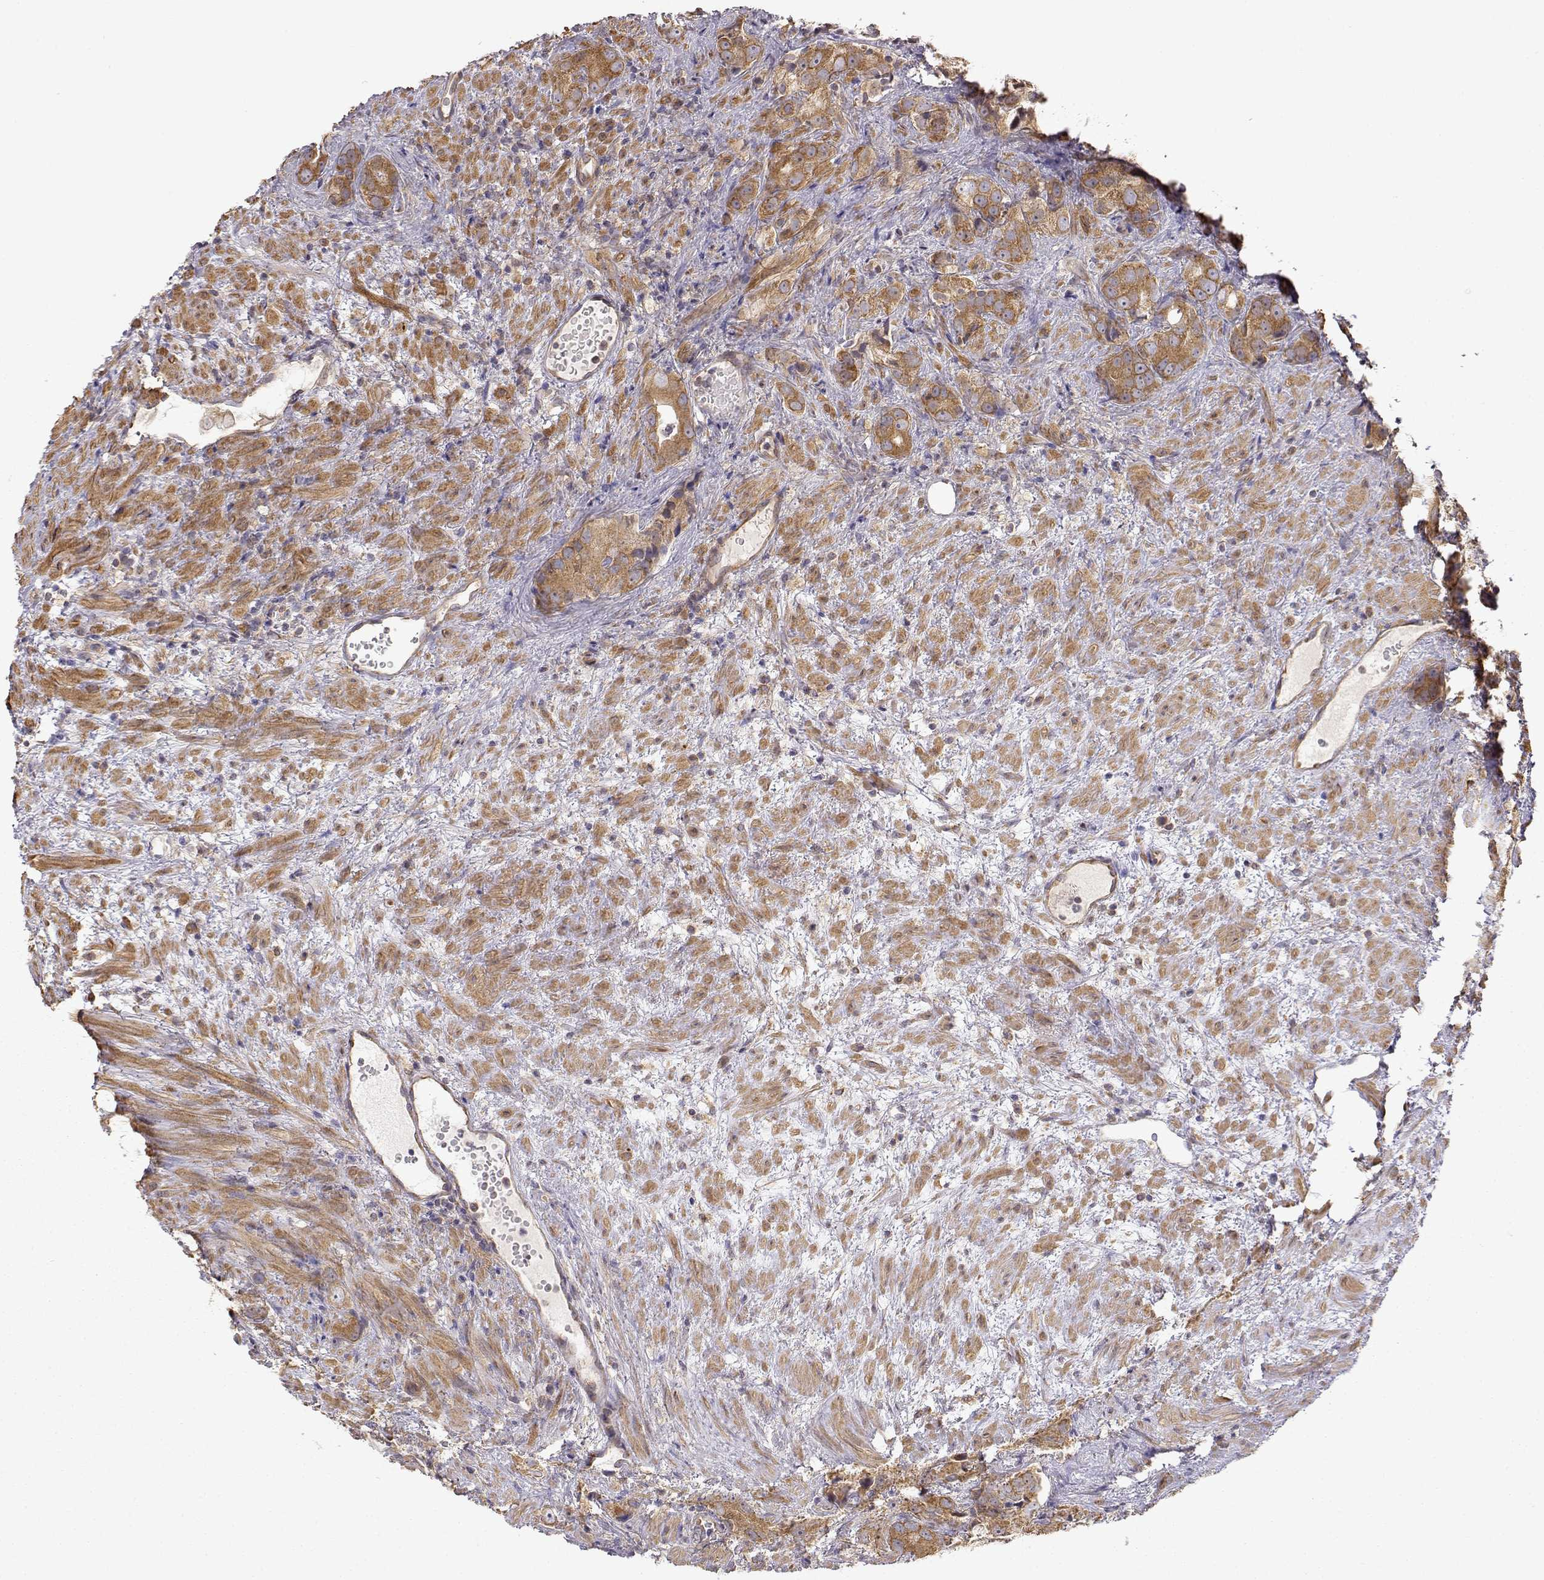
{"staining": {"intensity": "strong", "quantity": ">75%", "location": "cytoplasmic/membranous"}, "tissue": "prostate cancer", "cell_type": "Tumor cells", "image_type": "cancer", "snomed": [{"axis": "morphology", "description": "Adenocarcinoma, High grade"}, {"axis": "topography", "description": "Prostate"}], "caption": "A histopathology image of human prostate adenocarcinoma (high-grade) stained for a protein shows strong cytoplasmic/membranous brown staining in tumor cells. The protein of interest is stained brown, and the nuclei are stained in blue (DAB (3,3'-diaminobenzidine) IHC with brightfield microscopy, high magnification).", "gene": "PAIP1", "patient": {"sex": "male", "age": 90}}